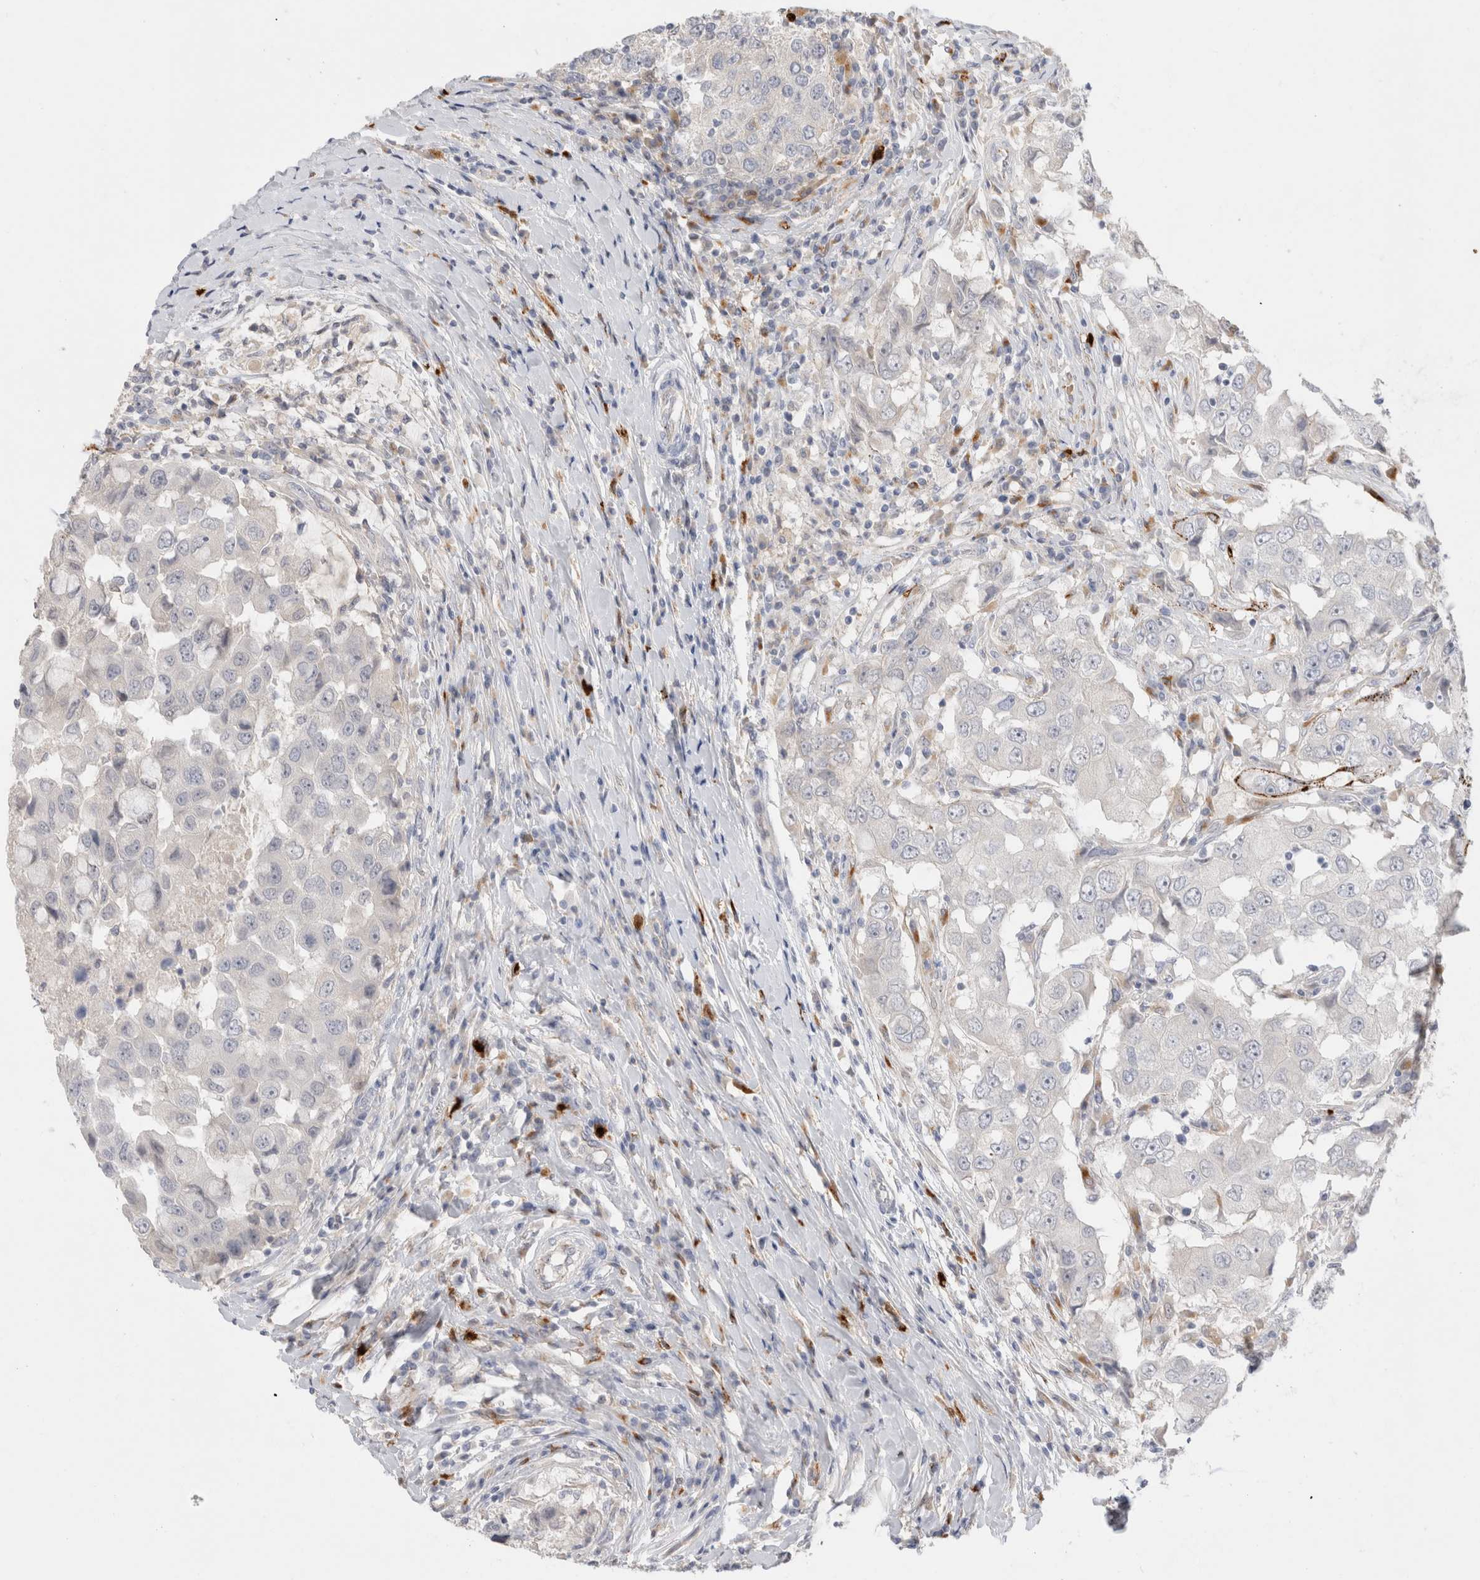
{"staining": {"intensity": "negative", "quantity": "none", "location": "none"}, "tissue": "breast cancer", "cell_type": "Tumor cells", "image_type": "cancer", "snomed": [{"axis": "morphology", "description": "Duct carcinoma"}, {"axis": "topography", "description": "Breast"}], "caption": "This is an IHC photomicrograph of breast cancer. There is no staining in tumor cells.", "gene": "HPGDS", "patient": {"sex": "female", "age": 27}}